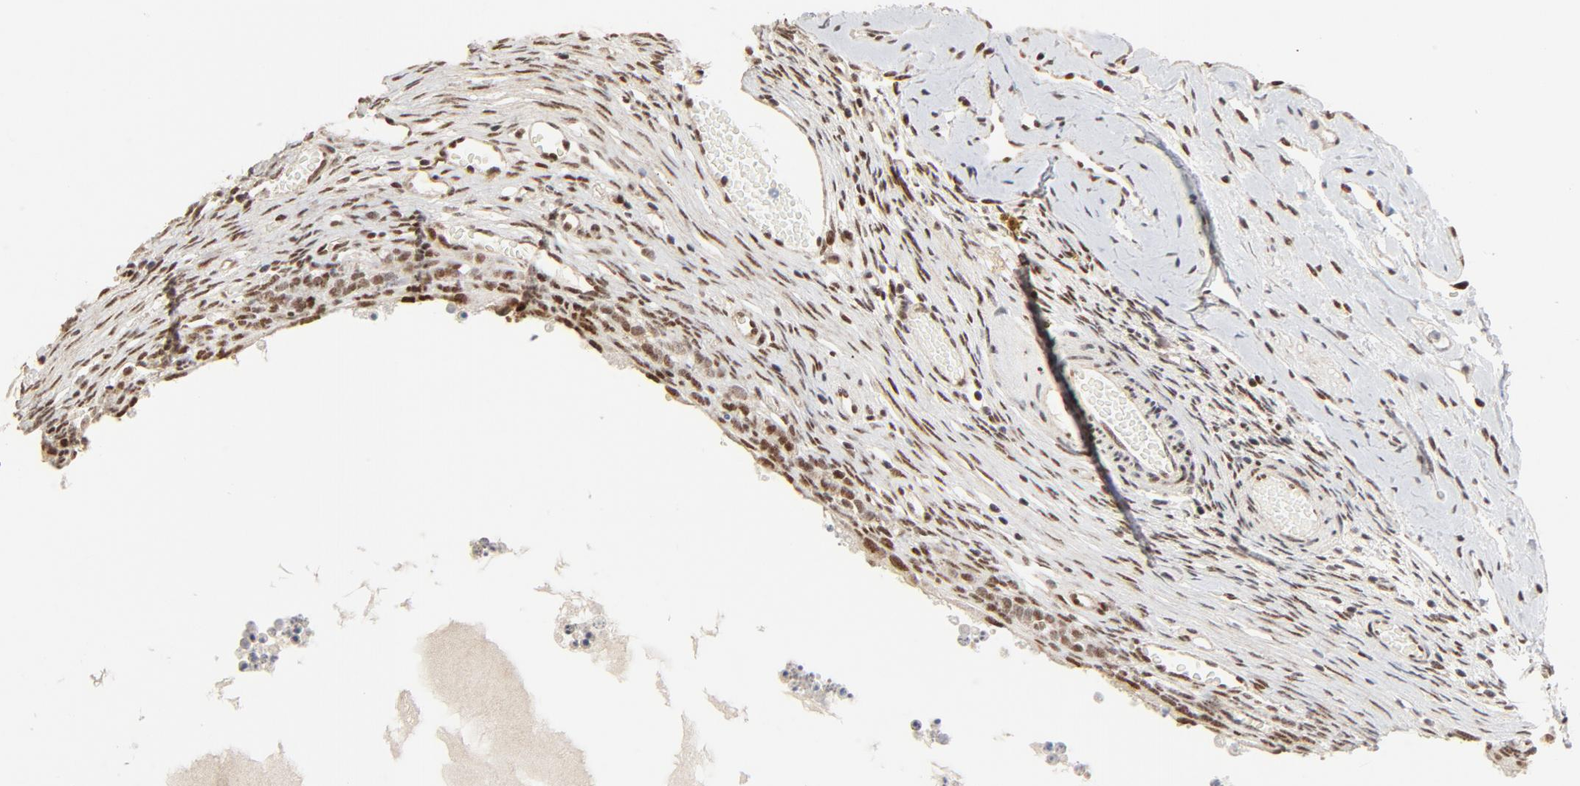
{"staining": {"intensity": "moderate", "quantity": "25%-75%", "location": "nuclear"}, "tissue": "ovary", "cell_type": "Ovarian stroma cells", "image_type": "normal", "snomed": [{"axis": "morphology", "description": "Normal tissue, NOS"}, {"axis": "topography", "description": "Ovary"}], "caption": "Immunohistochemistry (IHC) histopathology image of benign ovary: human ovary stained using immunohistochemistry (IHC) demonstrates medium levels of moderate protein expression localized specifically in the nuclear of ovarian stroma cells, appearing as a nuclear brown color.", "gene": "GTF2I", "patient": {"sex": "female", "age": 35}}